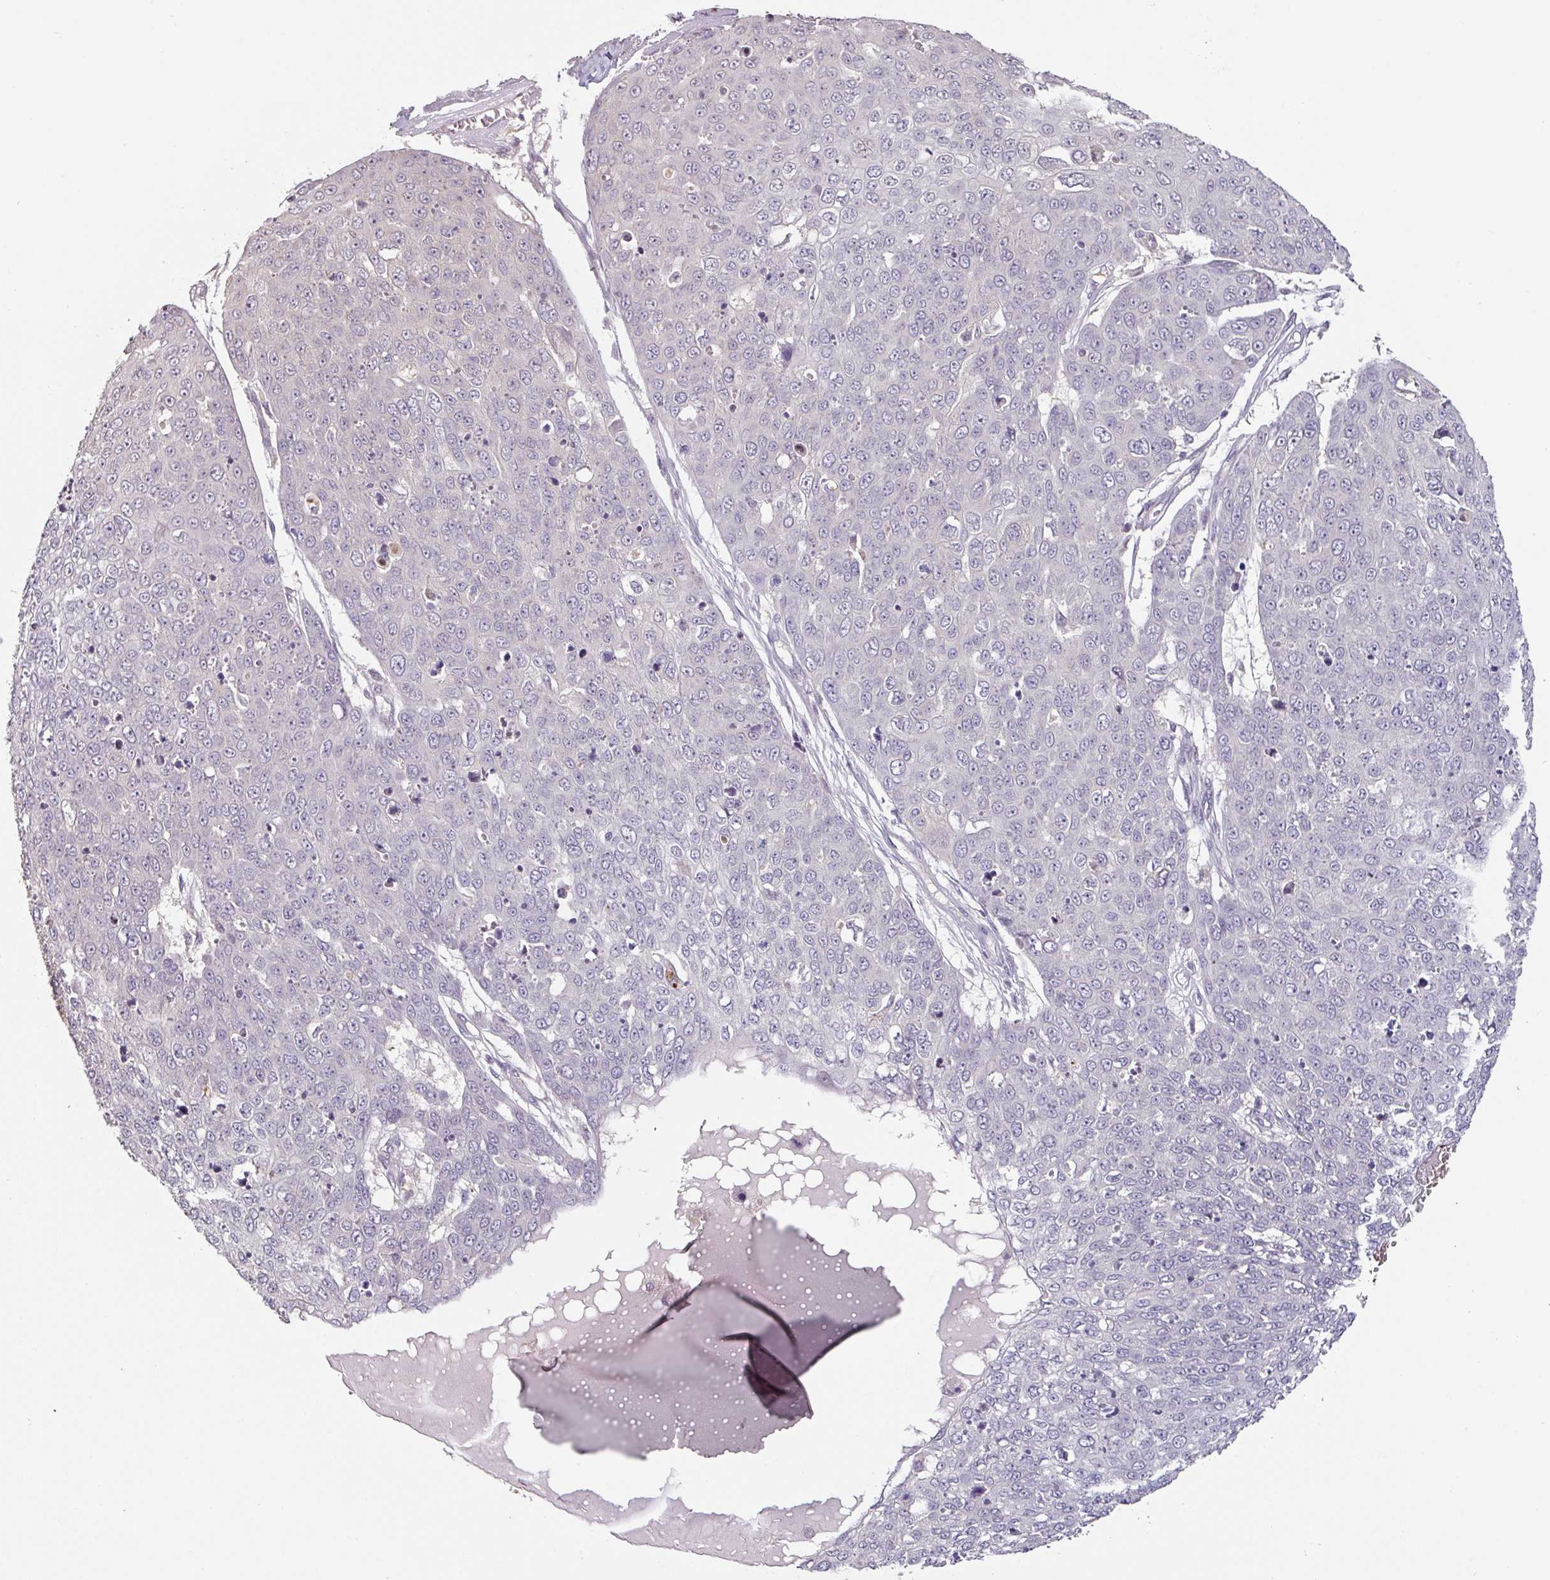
{"staining": {"intensity": "negative", "quantity": "none", "location": "none"}, "tissue": "skin cancer", "cell_type": "Tumor cells", "image_type": "cancer", "snomed": [{"axis": "morphology", "description": "Squamous cell carcinoma, NOS"}, {"axis": "topography", "description": "Skin"}], "caption": "A photomicrograph of human skin cancer (squamous cell carcinoma) is negative for staining in tumor cells.", "gene": "ZBTB6", "patient": {"sex": "male", "age": 71}}